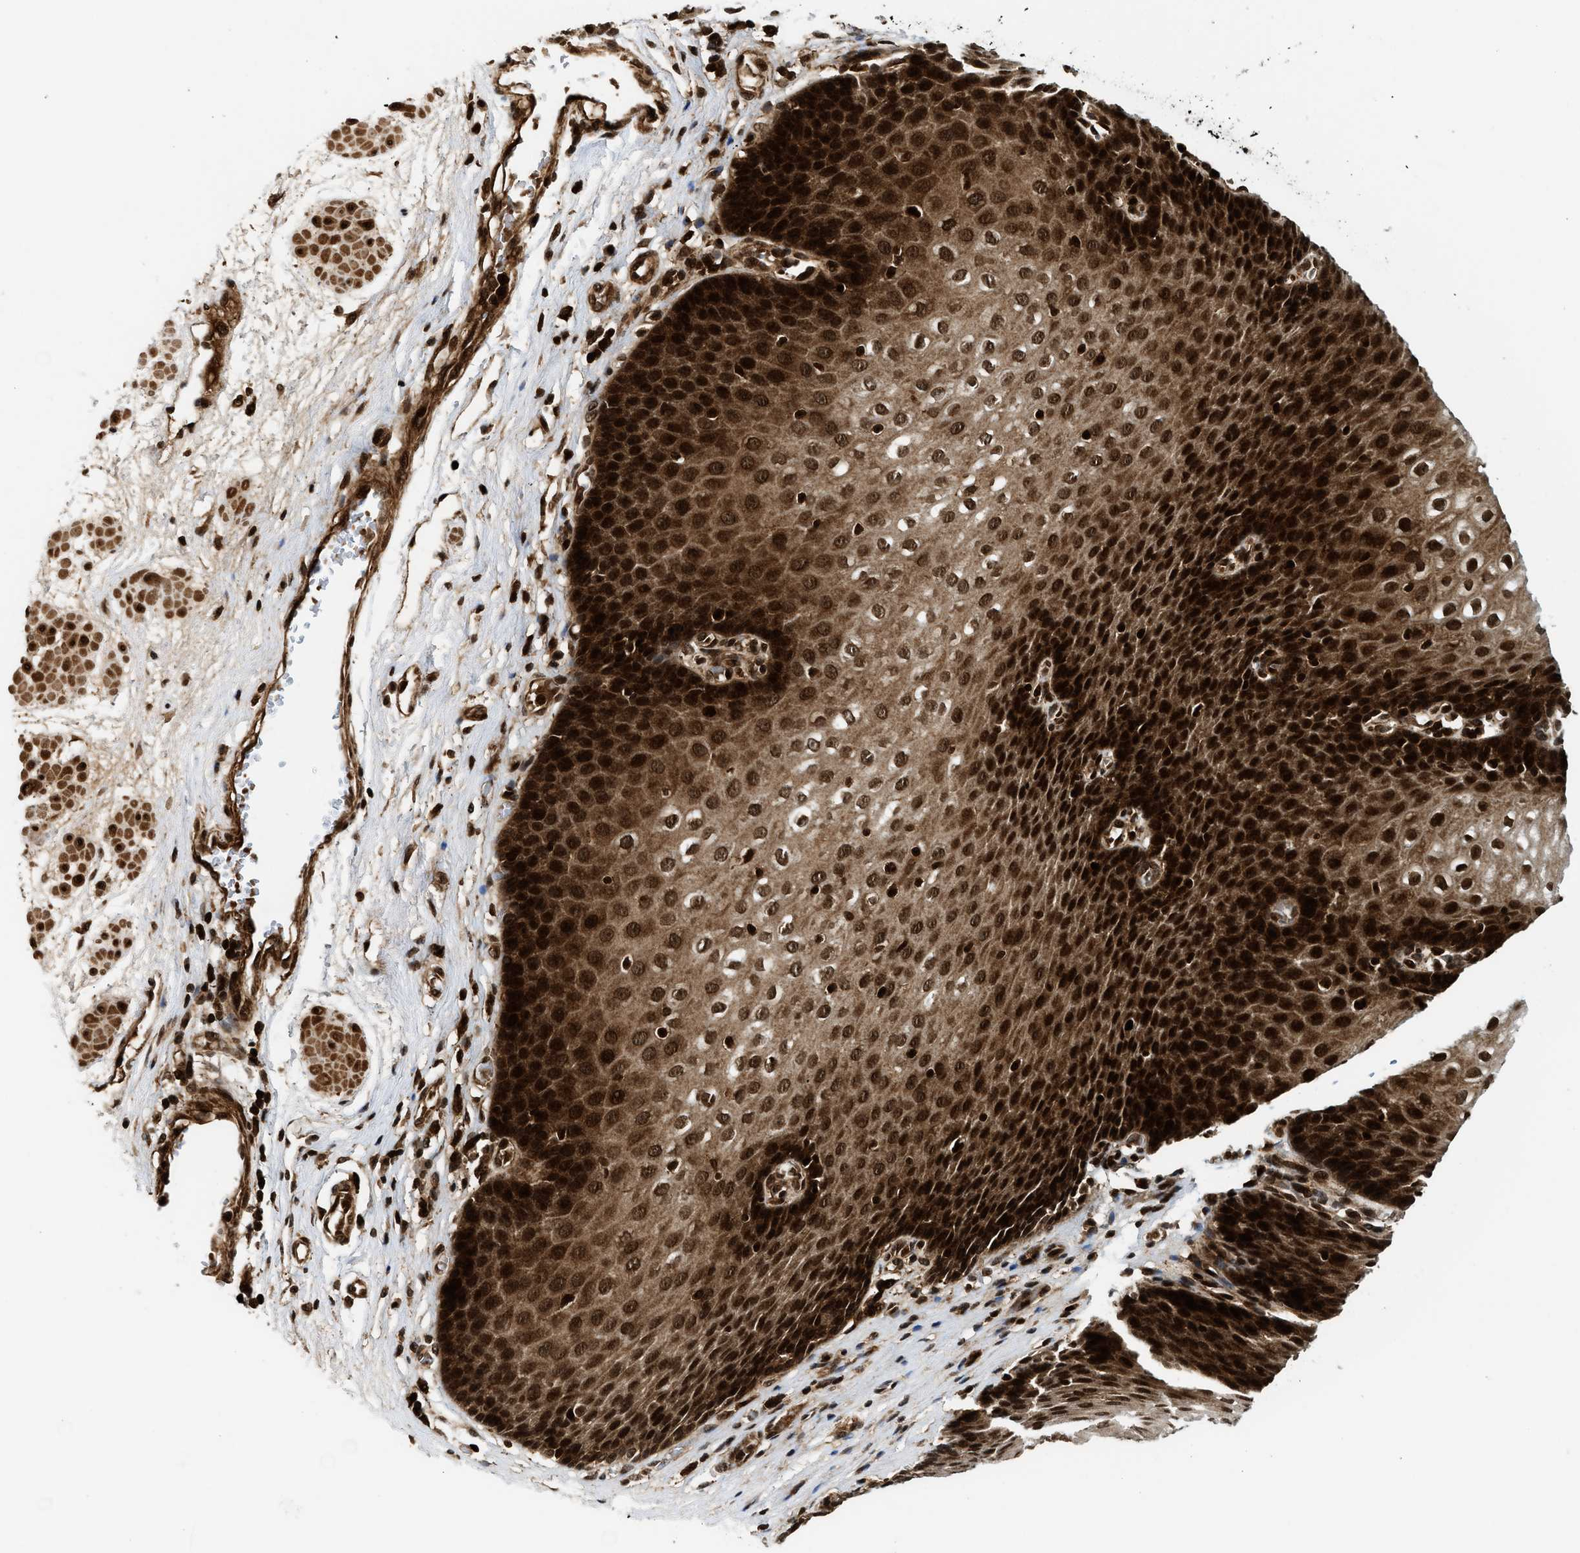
{"staining": {"intensity": "strong", "quantity": ">75%", "location": "cytoplasmic/membranous,nuclear"}, "tissue": "esophagus", "cell_type": "Squamous epithelial cells", "image_type": "normal", "snomed": [{"axis": "morphology", "description": "Normal tissue, NOS"}, {"axis": "topography", "description": "Esophagus"}], "caption": "Strong cytoplasmic/membranous,nuclear staining for a protein is present in about >75% of squamous epithelial cells of unremarkable esophagus using IHC.", "gene": "MDM2", "patient": {"sex": "male", "age": 48}}